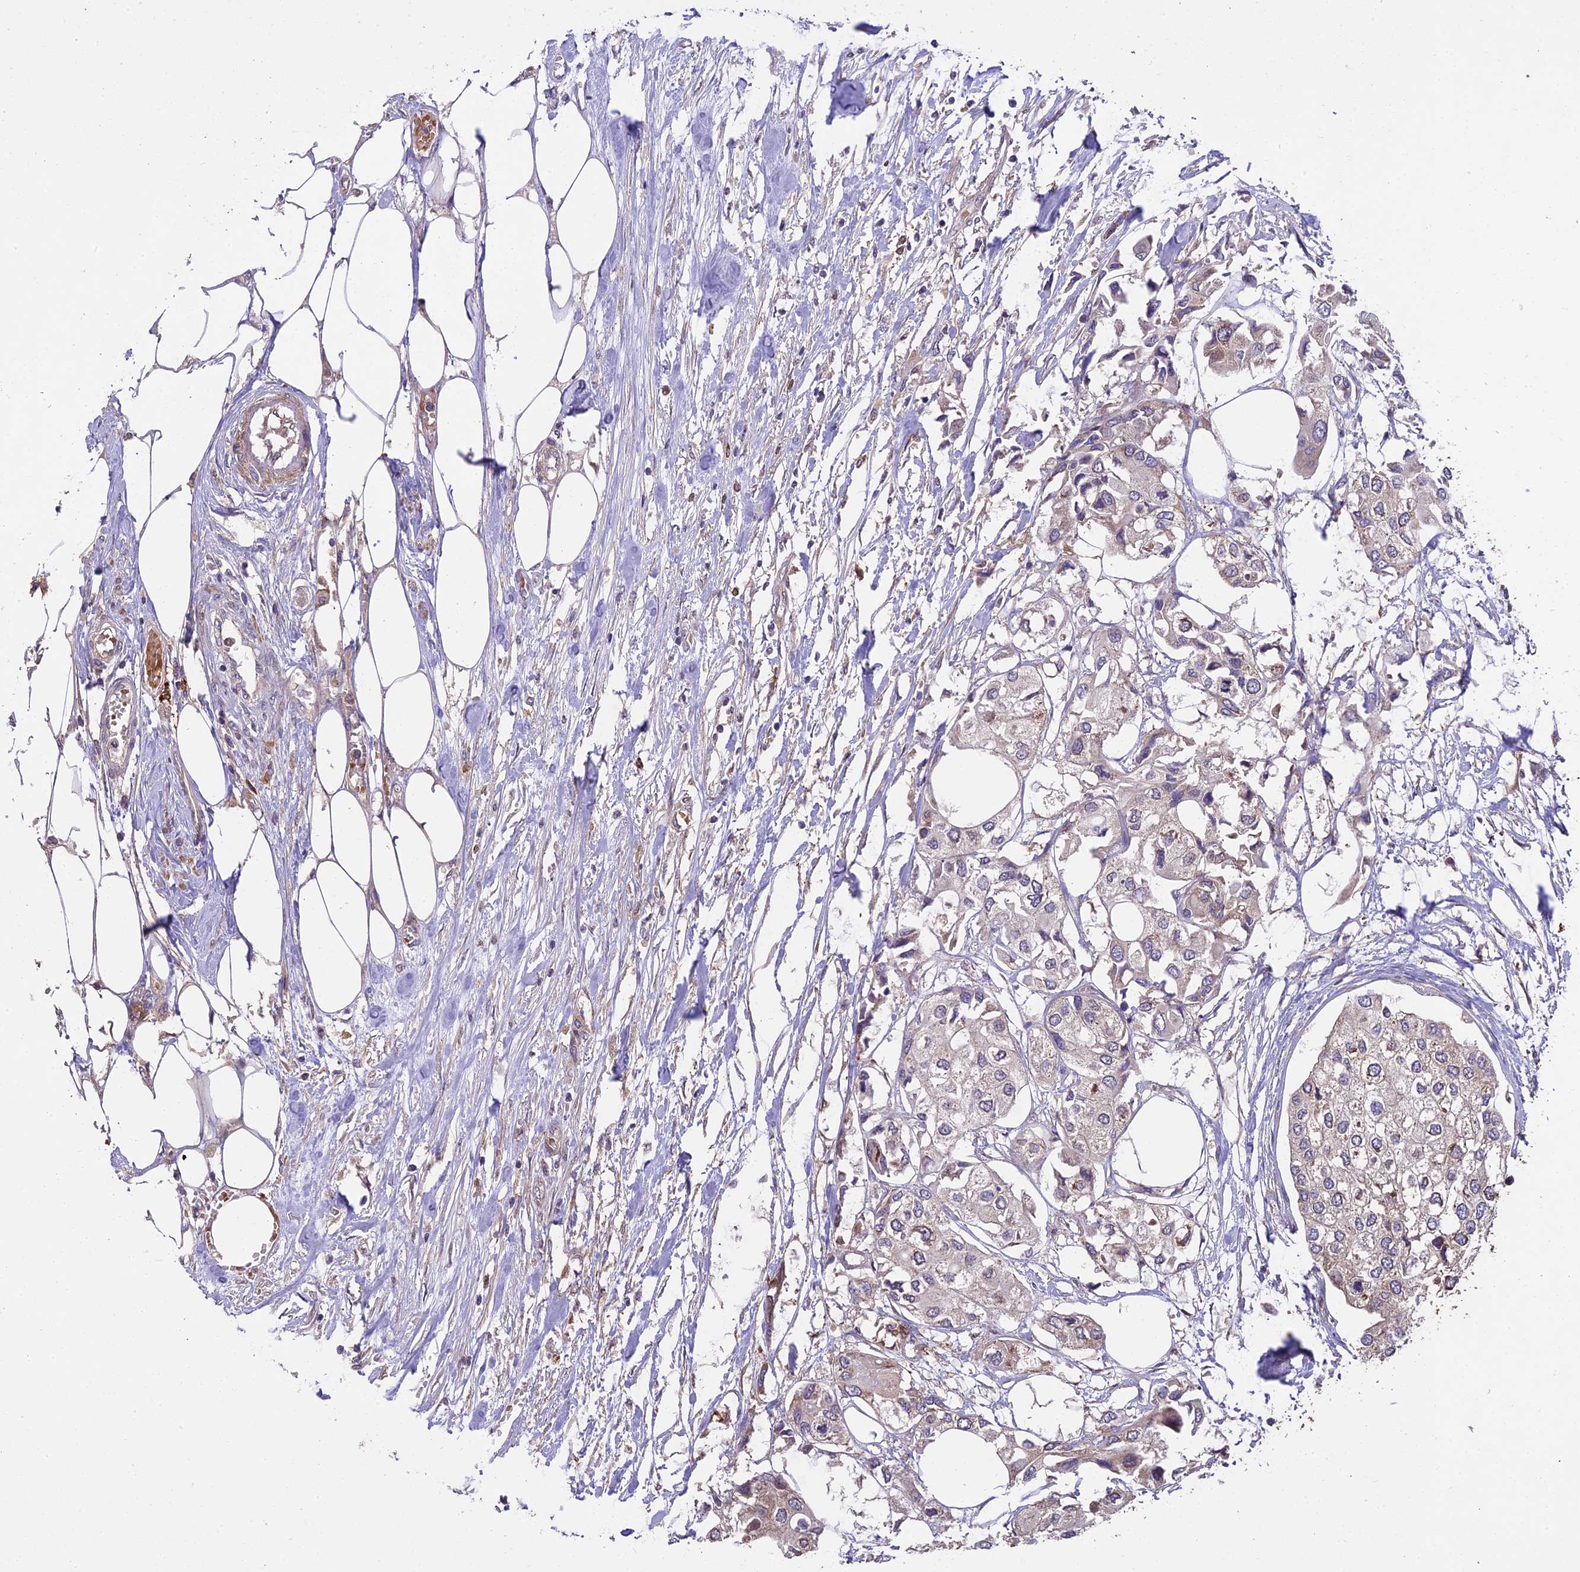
{"staining": {"intensity": "weak", "quantity": "<25%", "location": "cytoplasmic/membranous"}, "tissue": "urothelial cancer", "cell_type": "Tumor cells", "image_type": "cancer", "snomed": [{"axis": "morphology", "description": "Urothelial carcinoma, High grade"}, {"axis": "topography", "description": "Urinary bladder"}], "caption": "Immunohistochemical staining of human urothelial carcinoma (high-grade) shows no significant positivity in tumor cells.", "gene": "CENPL", "patient": {"sex": "male", "age": 64}}